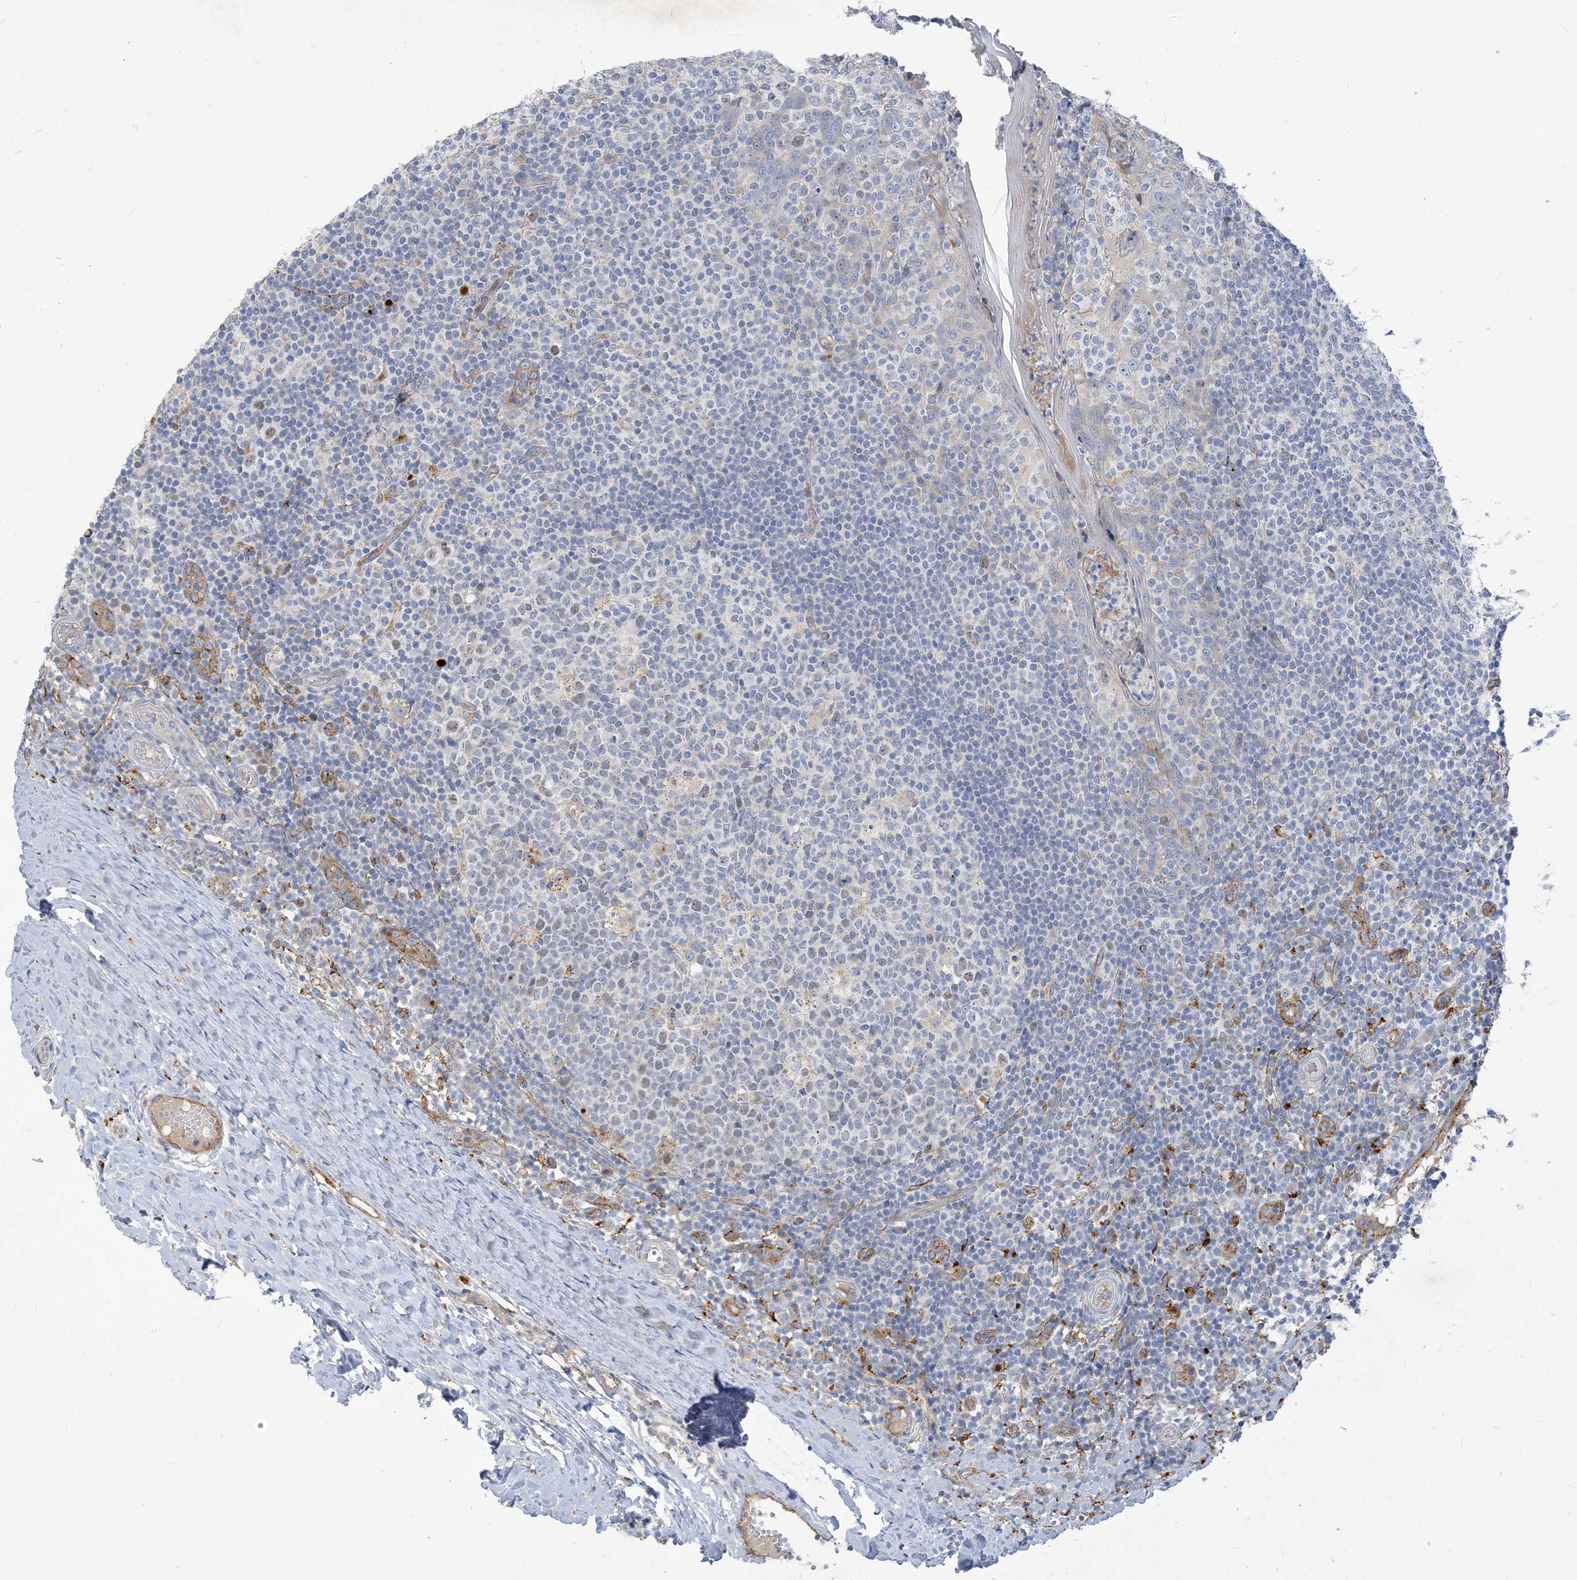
{"staining": {"intensity": "negative", "quantity": "none", "location": "none"}, "tissue": "tonsil", "cell_type": "Germinal center cells", "image_type": "normal", "snomed": [{"axis": "morphology", "description": "Normal tissue, NOS"}, {"axis": "topography", "description": "Tonsil"}], "caption": "This photomicrograph is of benign tonsil stained with immunohistochemistry (IHC) to label a protein in brown with the nuclei are counter-stained blue. There is no staining in germinal center cells.", "gene": "PEAR1", "patient": {"sex": "female", "age": 19}}